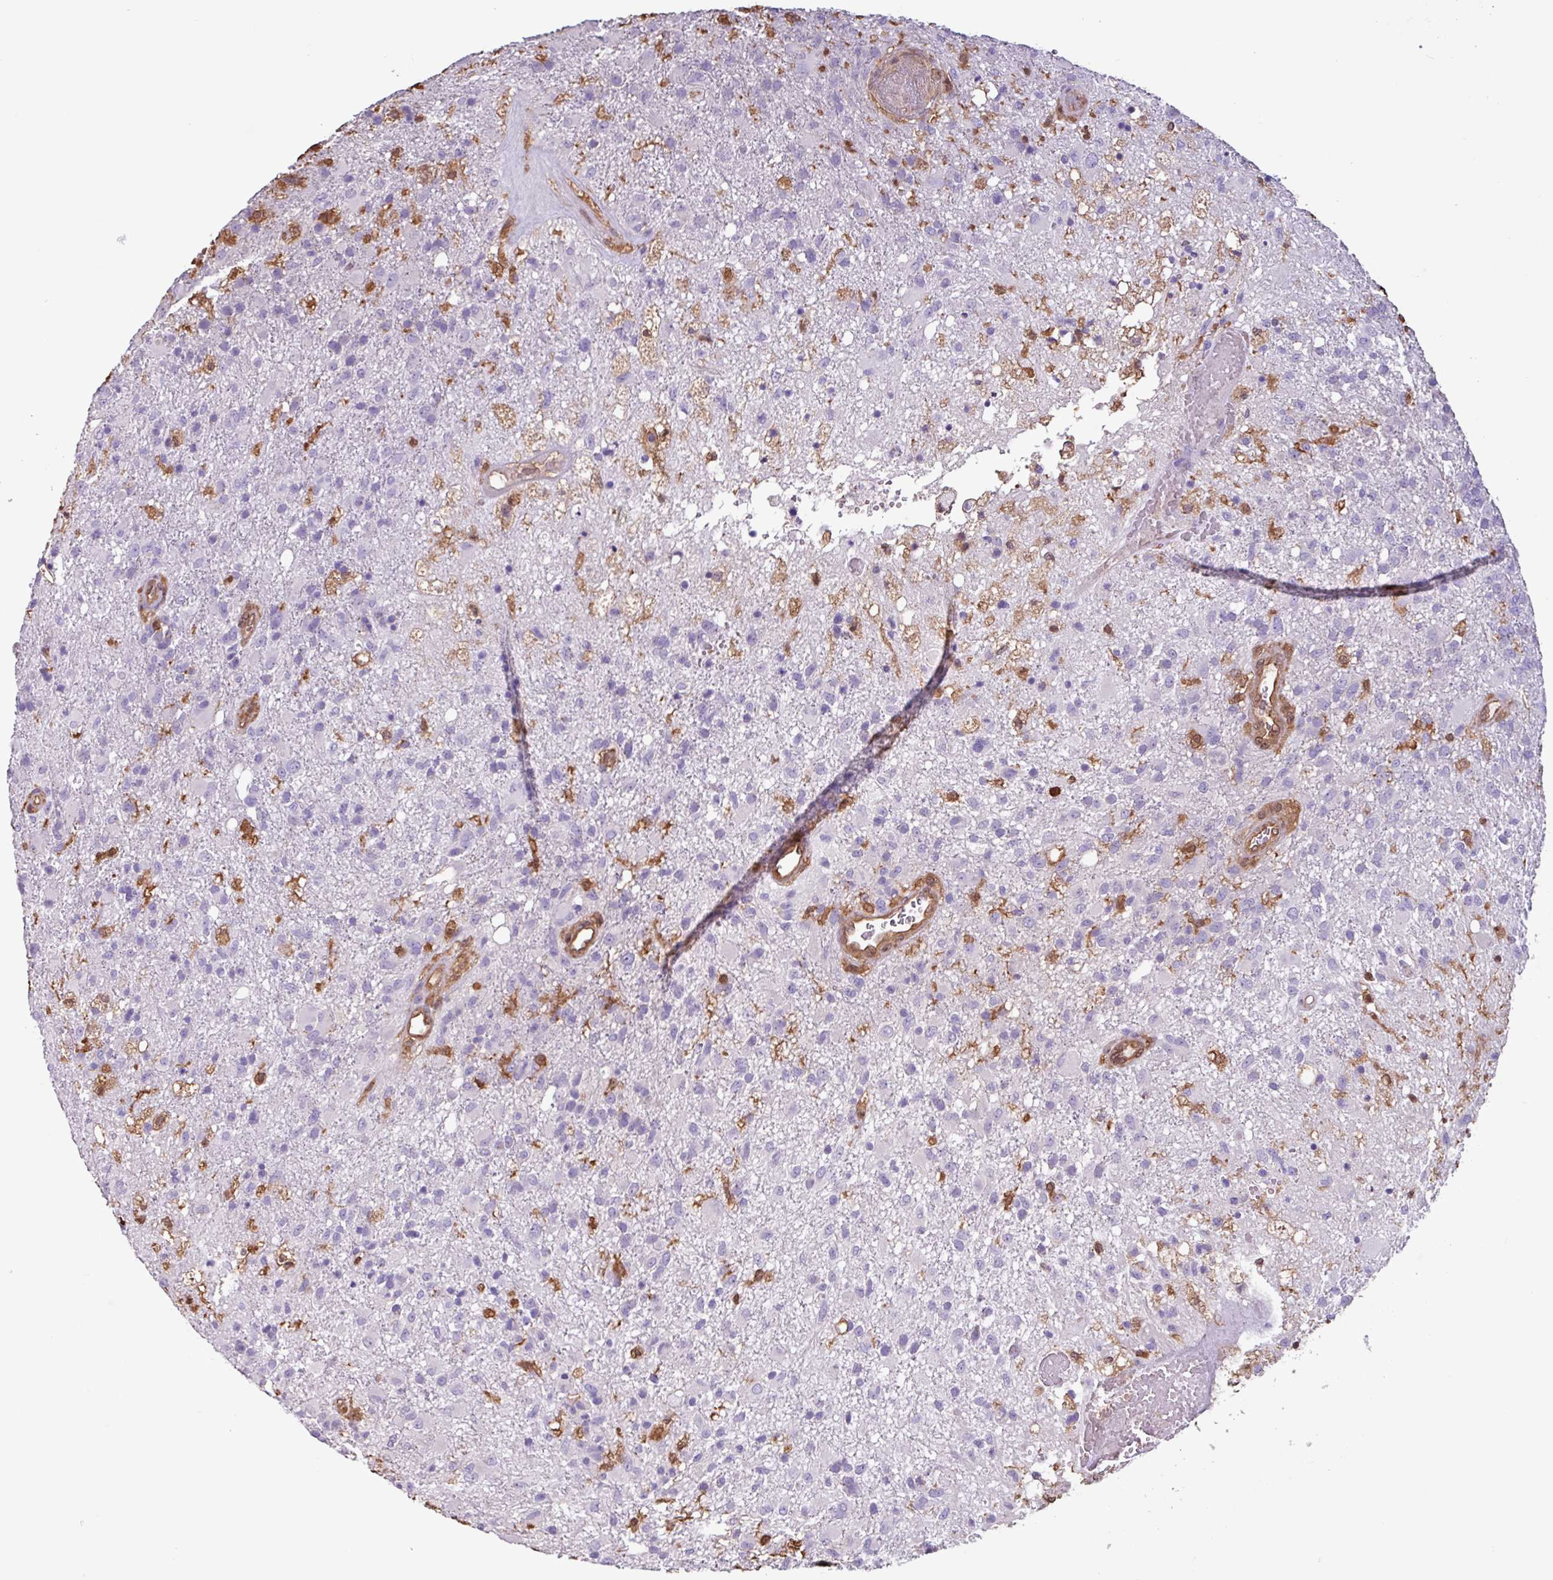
{"staining": {"intensity": "negative", "quantity": "none", "location": "none"}, "tissue": "glioma", "cell_type": "Tumor cells", "image_type": "cancer", "snomed": [{"axis": "morphology", "description": "Glioma, malignant, High grade"}, {"axis": "topography", "description": "Brain"}], "caption": "High-grade glioma (malignant) stained for a protein using immunohistochemistry demonstrates no expression tumor cells.", "gene": "ARHGDIB", "patient": {"sex": "female", "age": 74}}